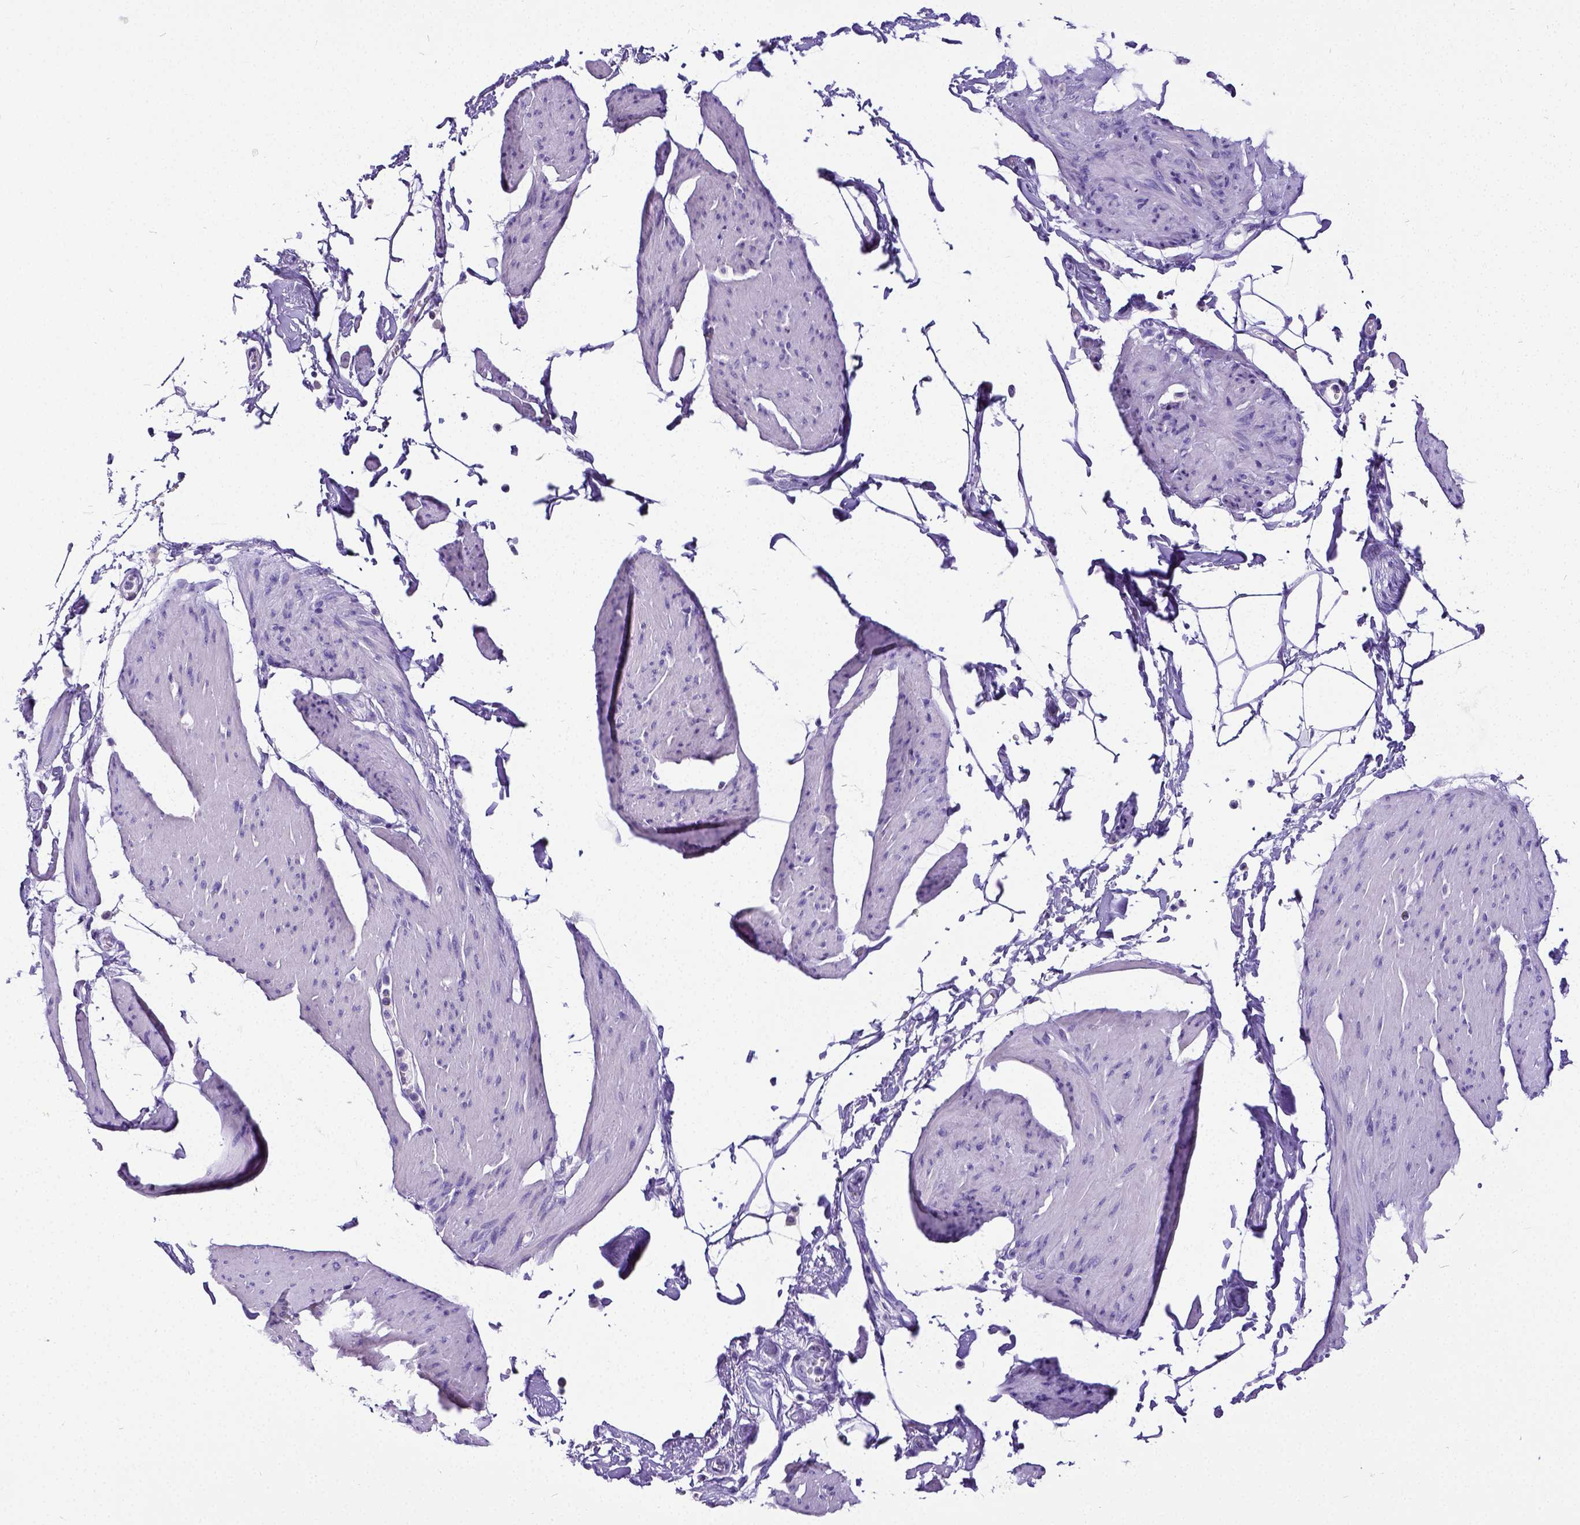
{"staining": {"intensity": "negative", "quantity": "none", "location": "none"}, "tissue": "smooth muscle", "cell_type": "Smooth muscle cells", "image_type": "normal", "snomed": [{"axis": "morphology", "description": "Normal tissue, NOS"}, {"axis": "topography", "description": "Adipose tissue"}, {"axis": "topography", "description": "Smooth muscle"}, {"axis": "topography", "description": "Peripheral nerve tissue"}], "caption": "A high-resolution micrograph shows immunohistochemistry (IHC) staining of benign smooth muscle, which shows no significant staining in smooth muscle cells.", "gene": "SATB2", "patient": {"sex": "male", "age": 83}}